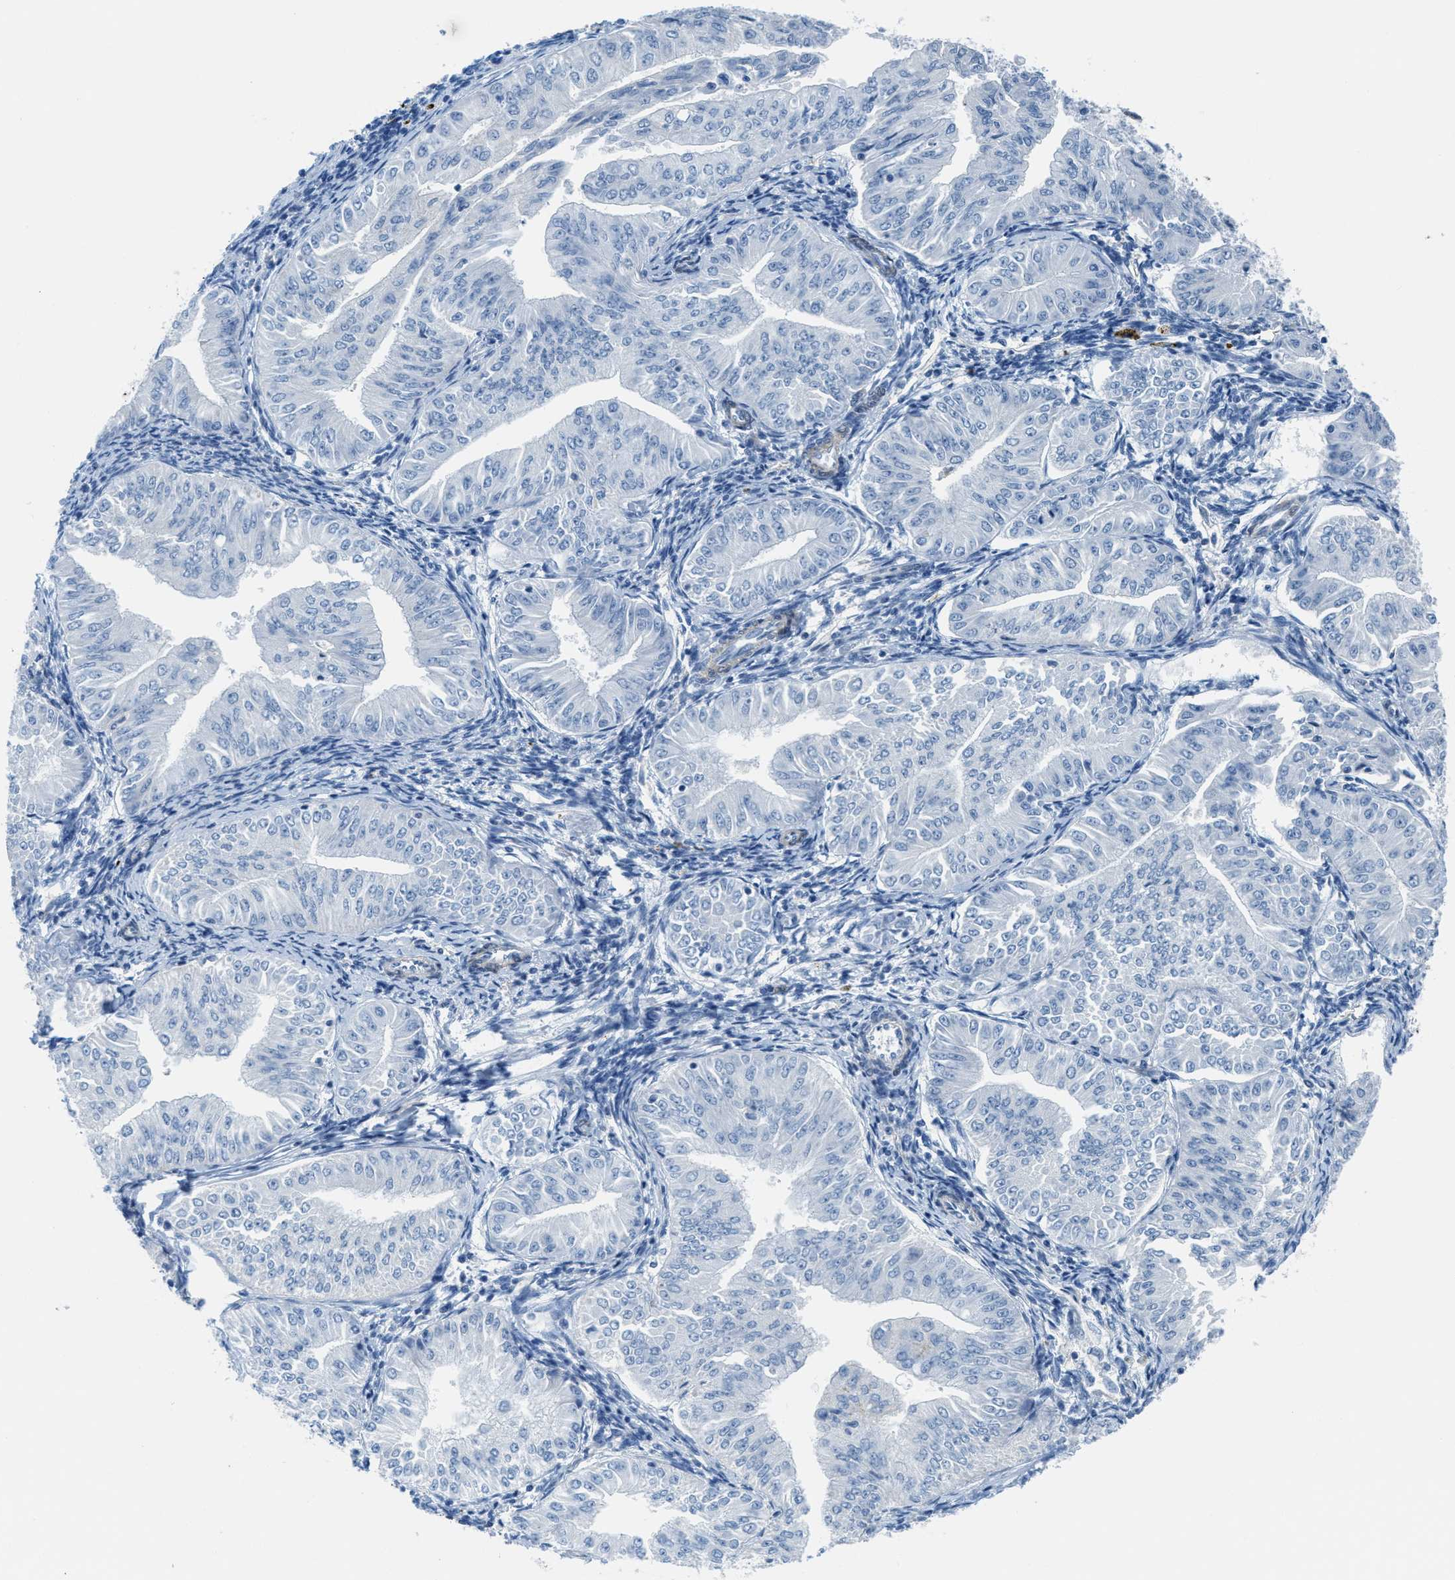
{"staining": {"intensity": "negative", "quantity": "none", "location": "none"}, "tissue": "endometrial cancer", "cell_type": "Tumor cells", "image_type": "cancer", "snomed": [{"axis": "morphology", "description": "Normal tissue, NOS"}, {"axis": "morphology", "description": "Adenocarcinoma, NOS"}, {"axis": "topography", "description": "Endometrium"}], "caption": "Photomicrograph shows no significant protein staining in tumor cells of endometrial cancer (adenocarcinoma).", "gene": "MAPRE2", "patient": {"sex": "female", "age": 53}}